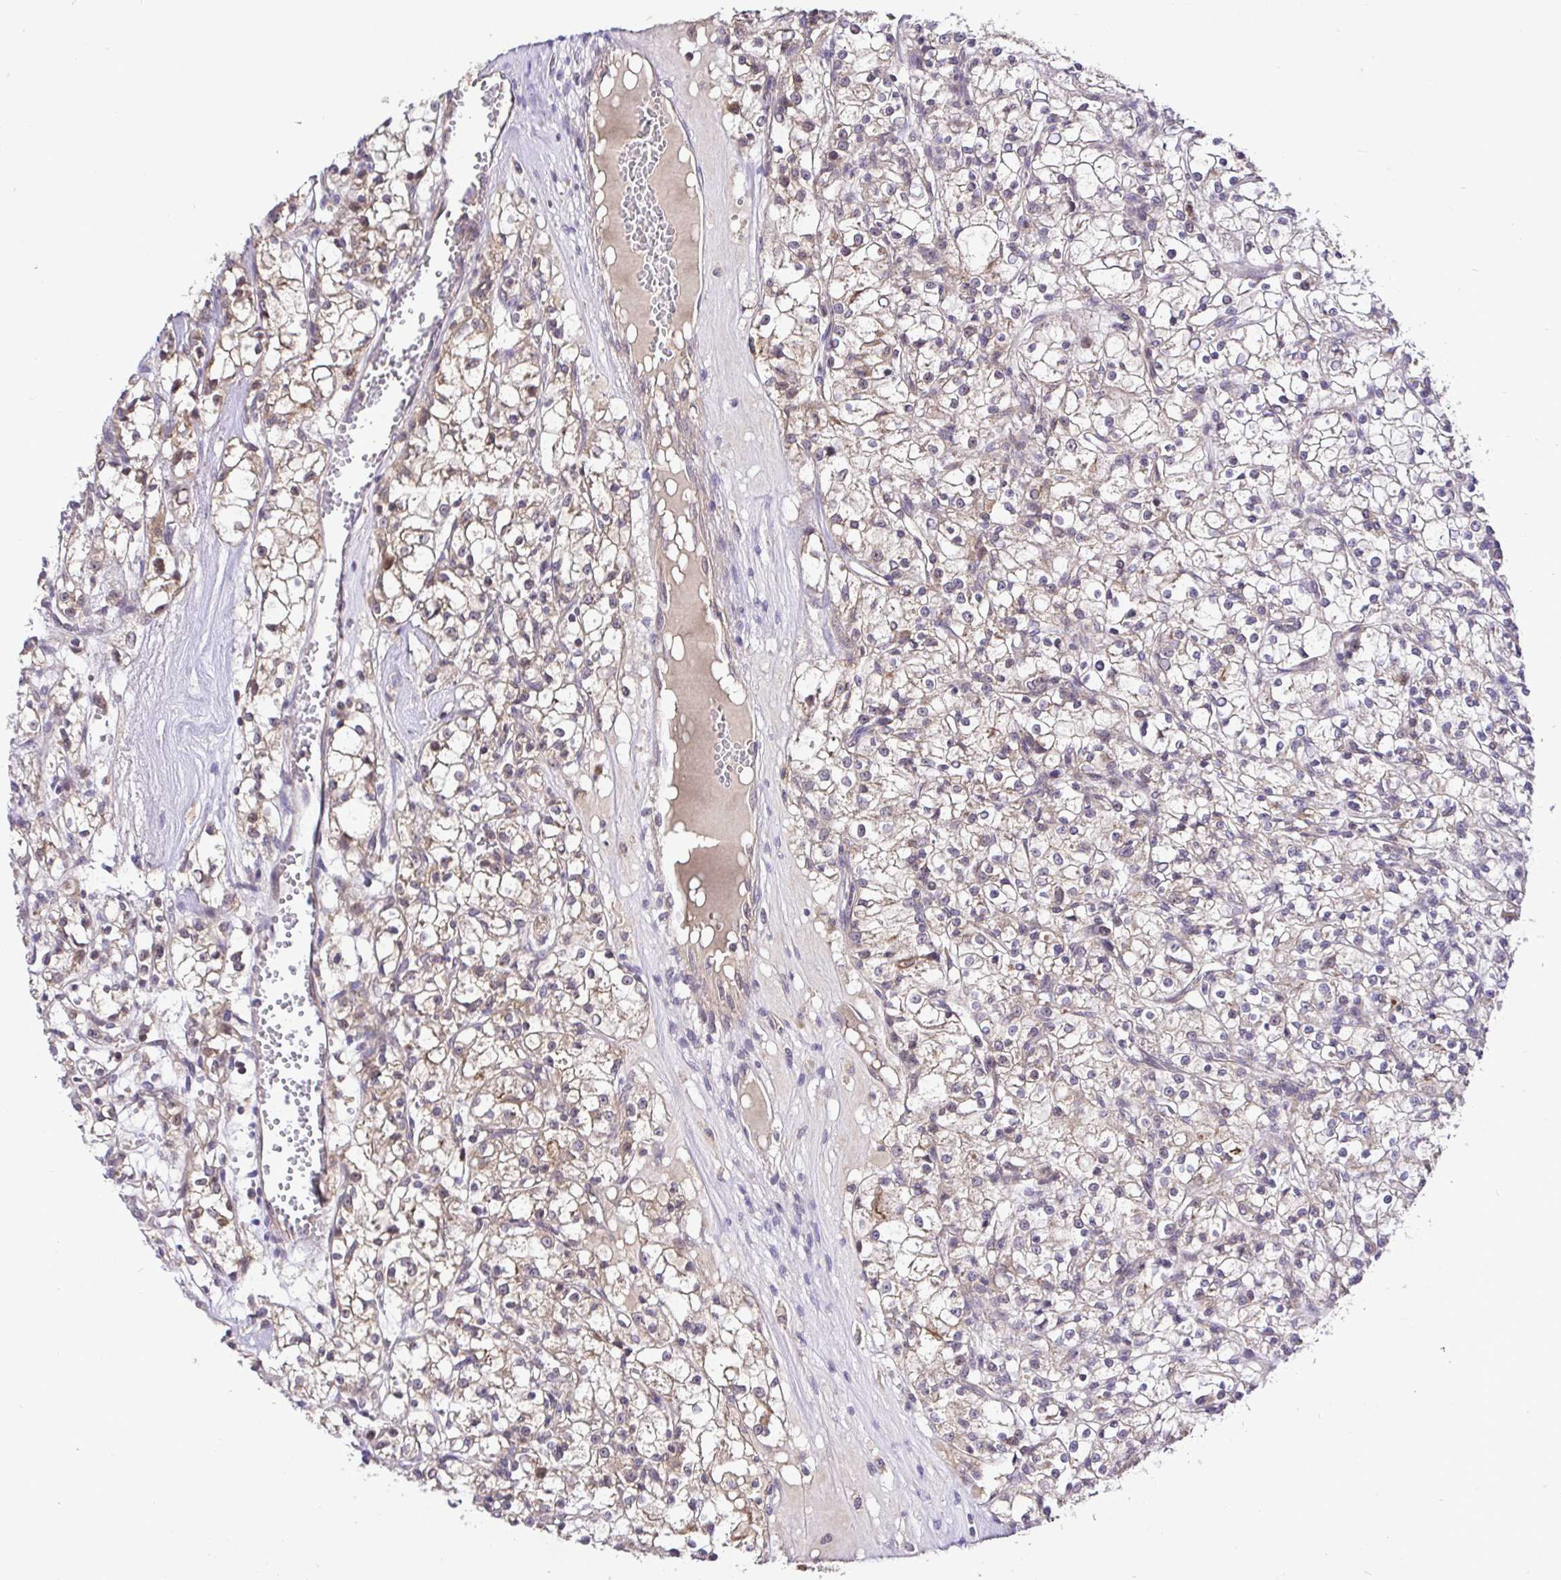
{"staining": {"intensity": "weak", "quantity": "<25%", "location": "cytoplasmic/membranous"}, "tissue": "renal cancer", "cell_type": "Tumor cells", "image_type": "cancer", "snomed": [{"axis": "morphology", "description": "Adenocarcinoma, NOS"}, {"axis": "topography", "description": "Kidney"}], "caption": "Immunohistochemical staining of renal adenocarcinoma reveals no significant staining in tumor cells.", "gene": "UBE2M", "patient": {"sex": "female", "age": 59}}